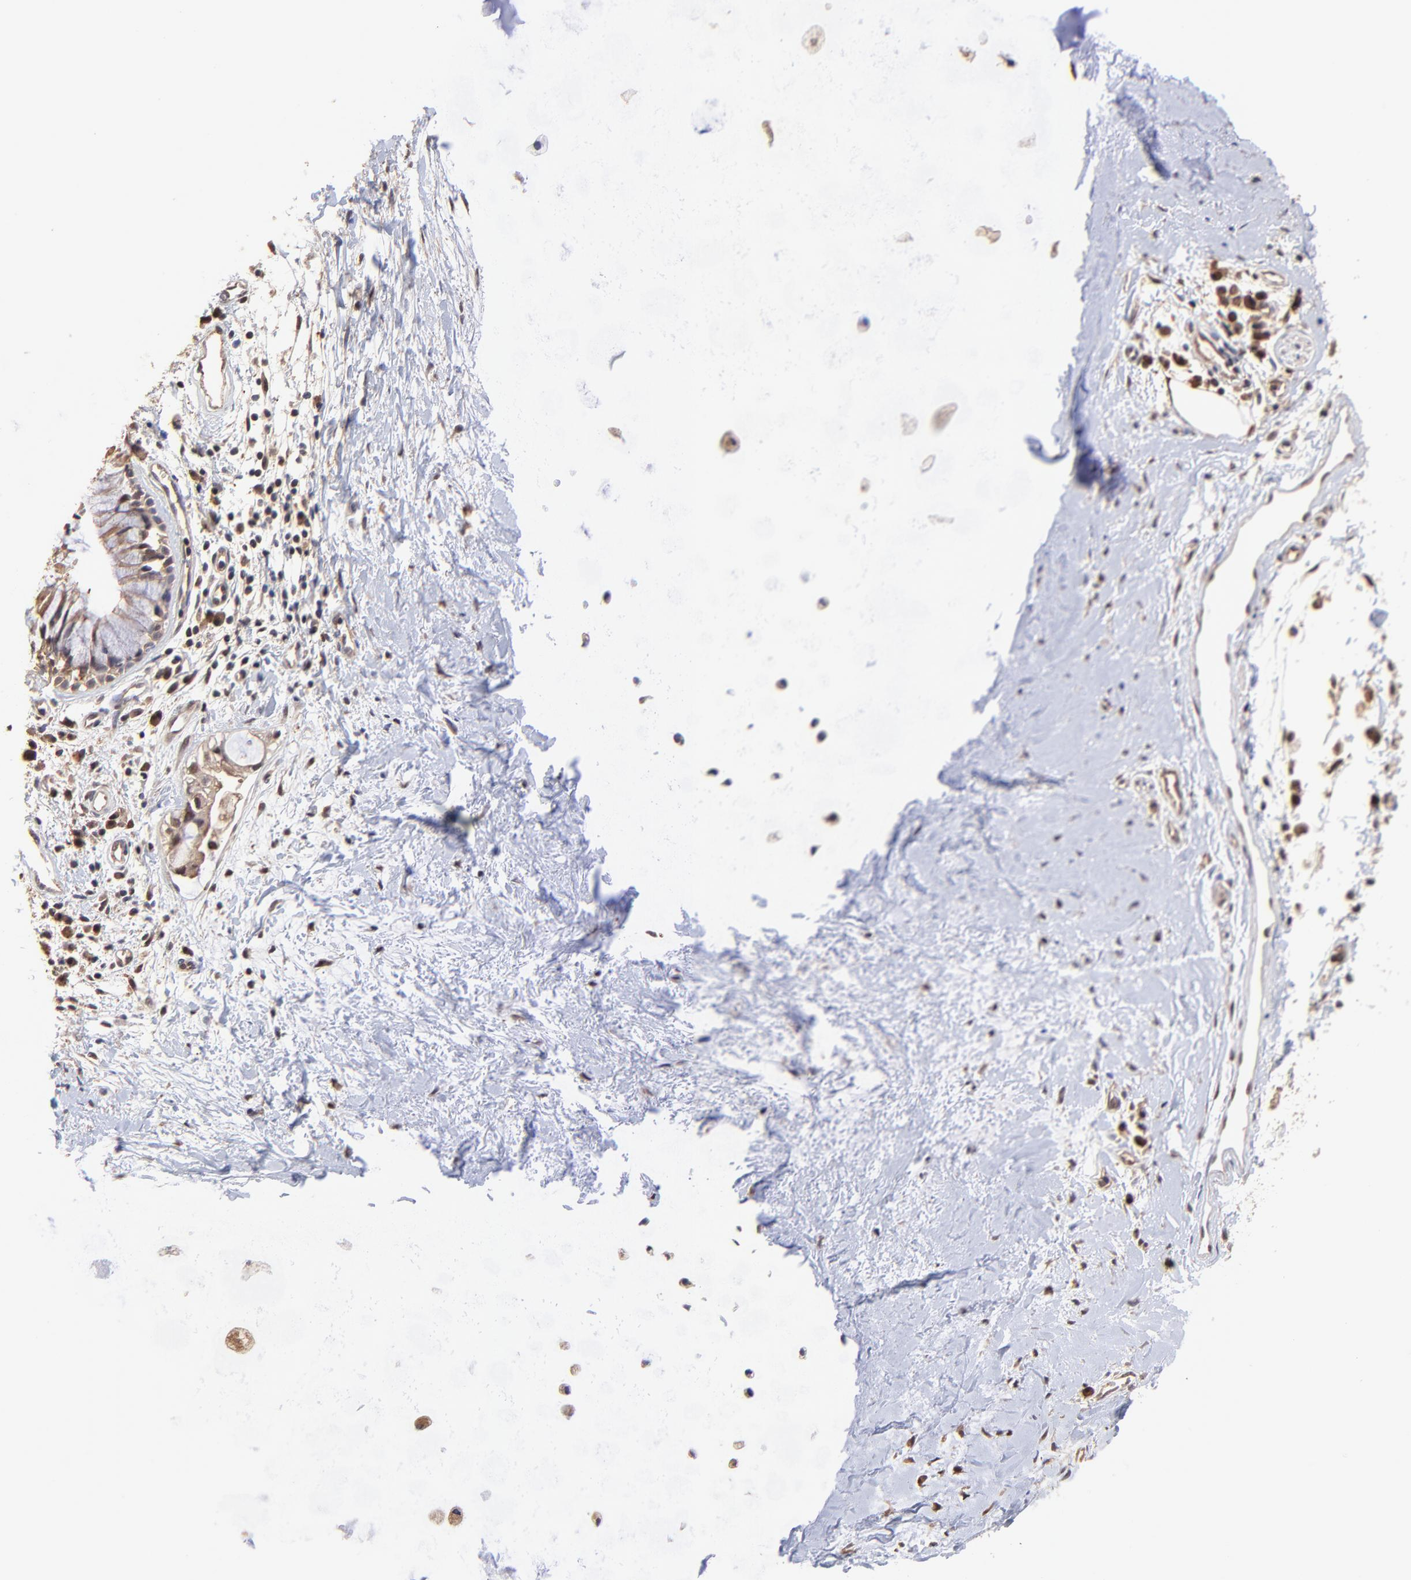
{"staining": {"intensity": "moderate", "quantity": ">75%", "location": "nuclear"}, "tissue": "adipose tissue", "cell_type": "Adipocytes", "image_type": "normal", "snomed": [{"axis": "morphology", "description": "Normal tissue, NOS"}, {"axis": "morphology", "description": "Adenocarcinoma, NOS"}, {"axis": "topography", "description": "Cartilage tissue"}, {"axis": "topography", "description": "Bronchus"}, {"axis": "topography", "description": "Lung"}], "caption": "Immunohistochemistry (IHC) image of normal adipose tissue: adipose tissue stained using immunohistochemistry (IHC) exhibits medium levels of moderate protein expression localized specifically in the nuclear of adipocytes, appearing as a nuclear brown color.", "gene": "PSMA6", "patient": {"sex": "female", "age": 67}}